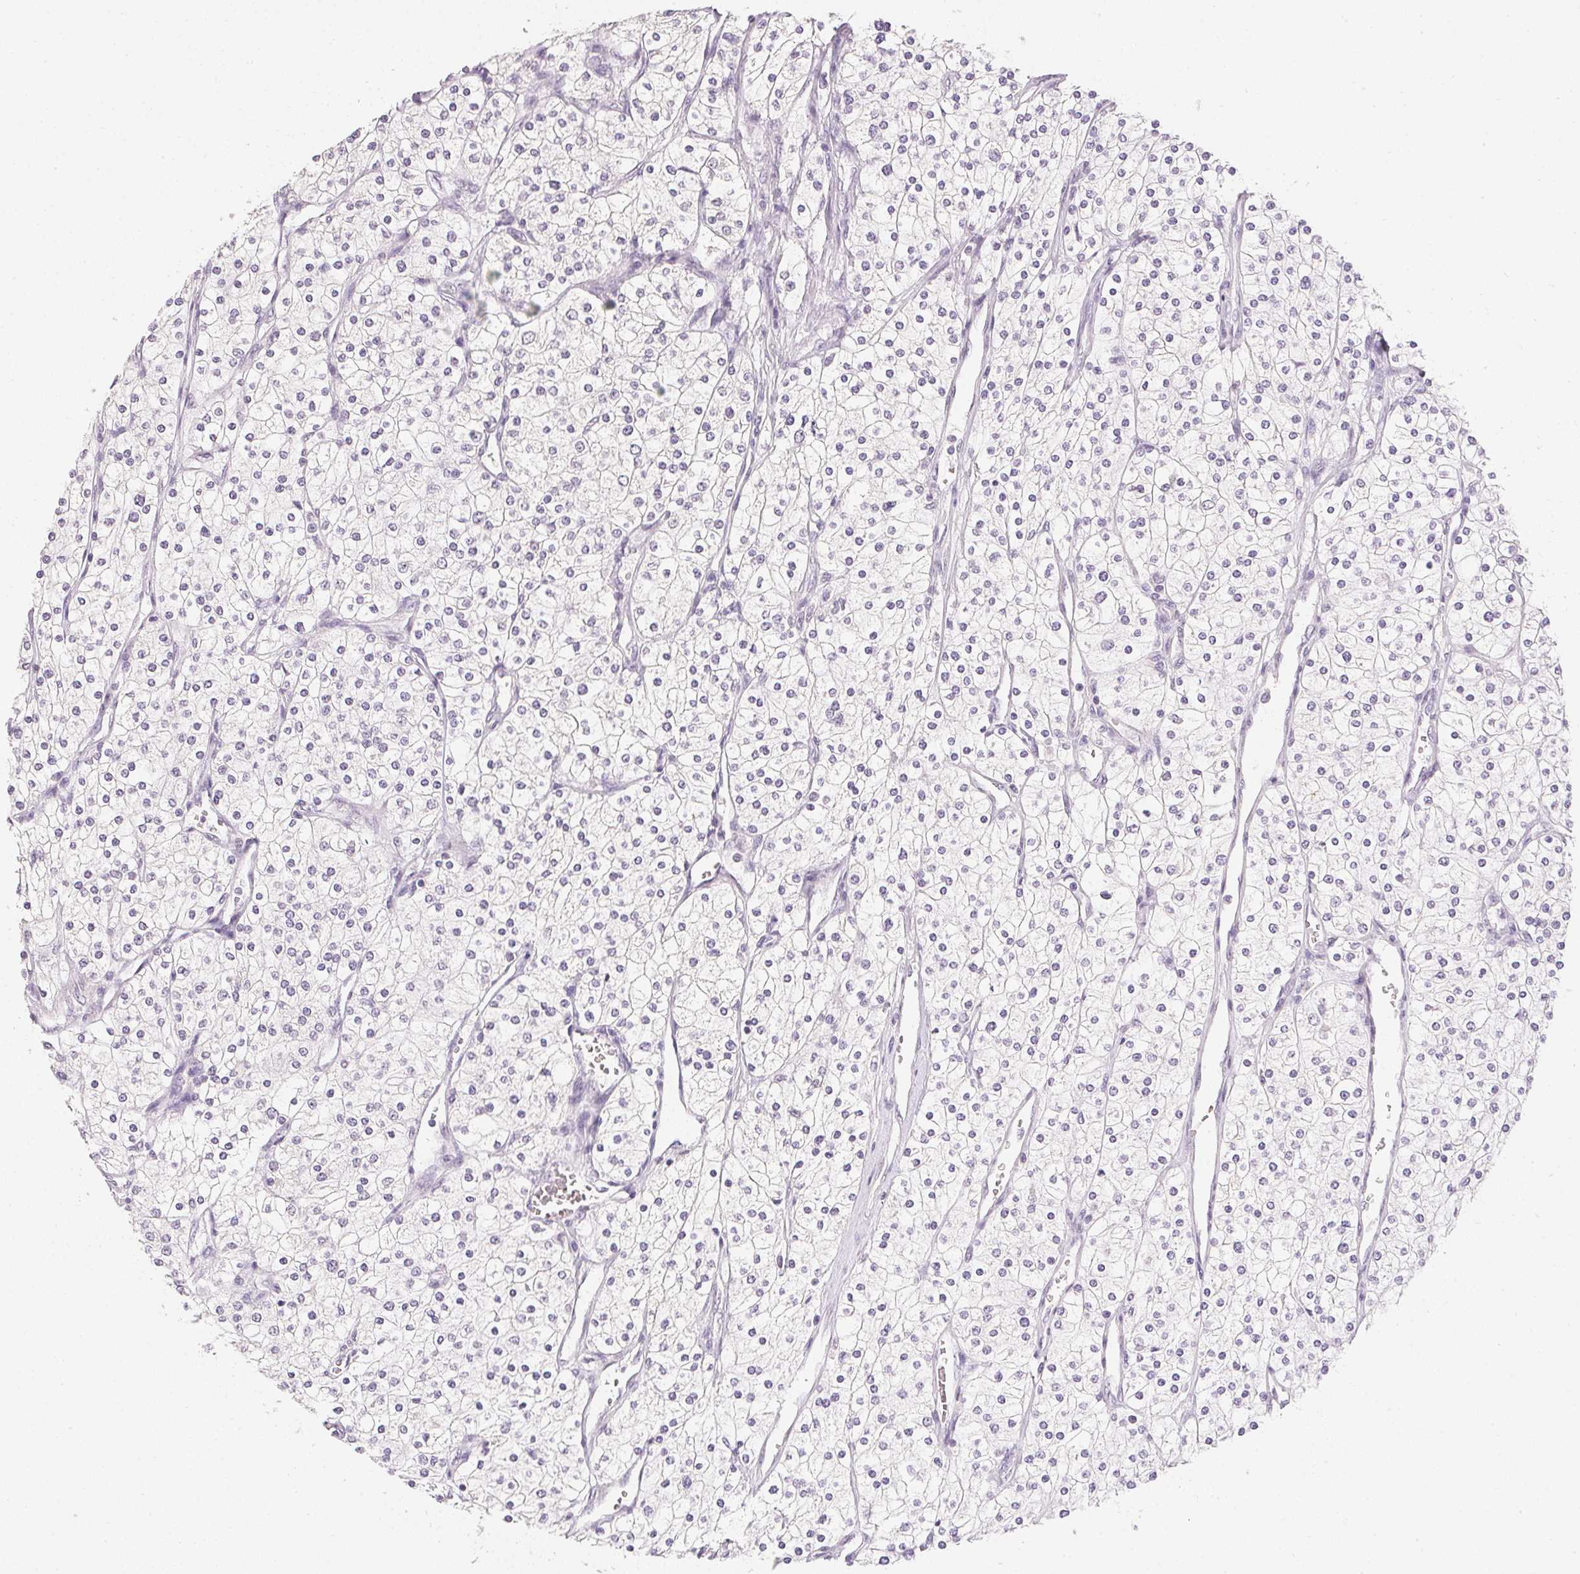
{"staining": {"intensity": "negative", "quantity": "none", "location": "none"}, "tissue": "renal cancer", "cell_type": "Tumor cells", "image_type": "cancer", "snomed": [{"axis": "morphology", "description": "Adenocarcinoma, NOS"}, {"axis": "topography", "description": "Kidney"}], "caption": "Immunohistochemistry of renal cancer (adenocarcinoma) exhibits no expression in tumor cells.", "gene": "PPY", "patient": {"sex": "male", "age": 80}}